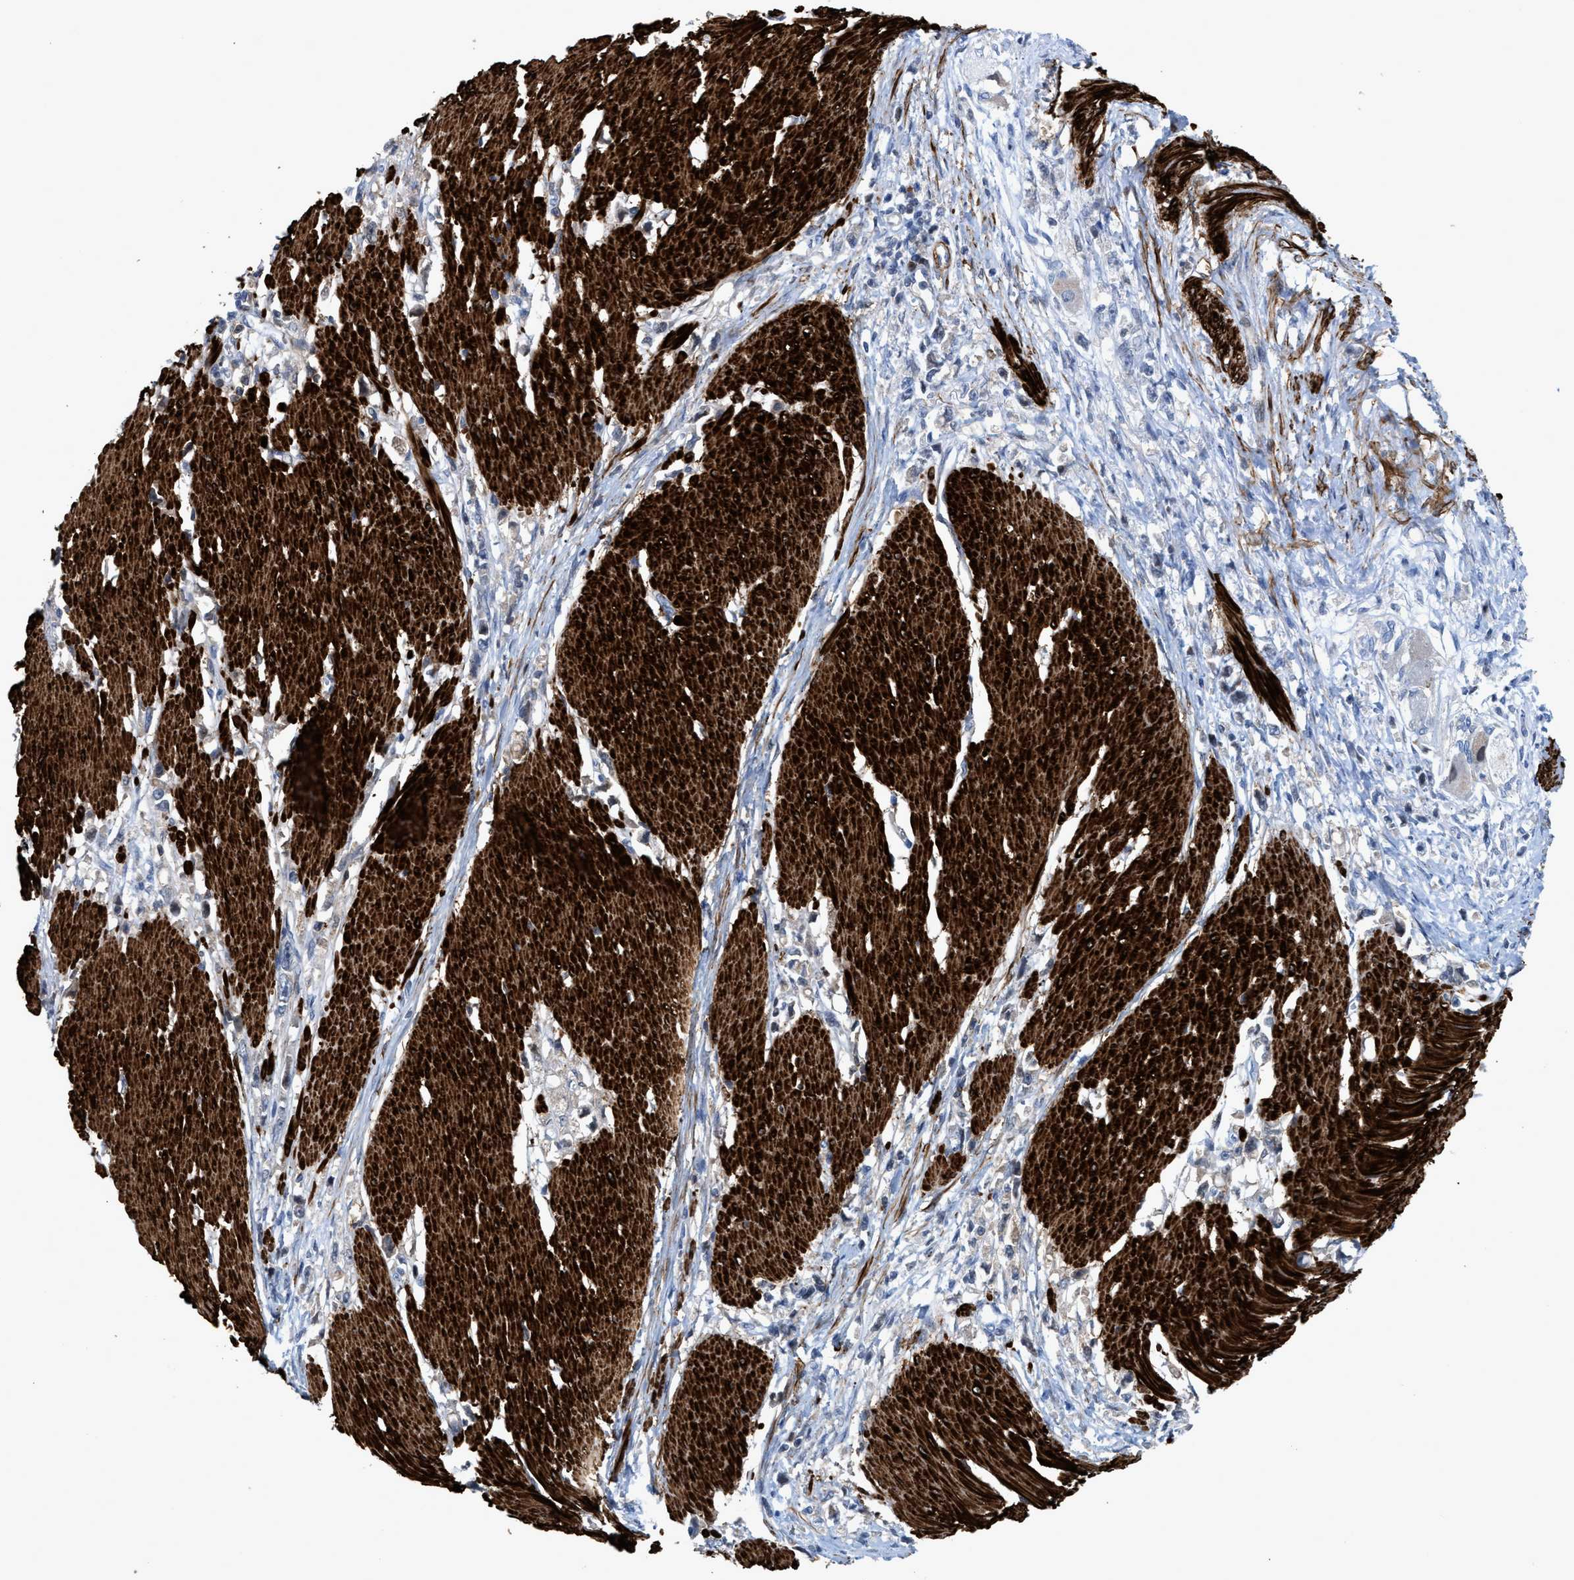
{"staining": {"intensity": "negative", "quantity": "none", "location": "none"}, "tissue": "stomach cancer", "cell_type": "Tumor cells", "image_type": "cancer", "snomed": [{"axis": "morphology", "description": "Adenocarcinoma, NOS"}, {"axis": "topography", "description": "Stomach"}], "caption": "The IHC micrograph has no significant expression in tumor cells of adenocarcinoma (stomach) tissue.", "gene": "TAGLN", "patient": {"sex": "female", "age": 59}}